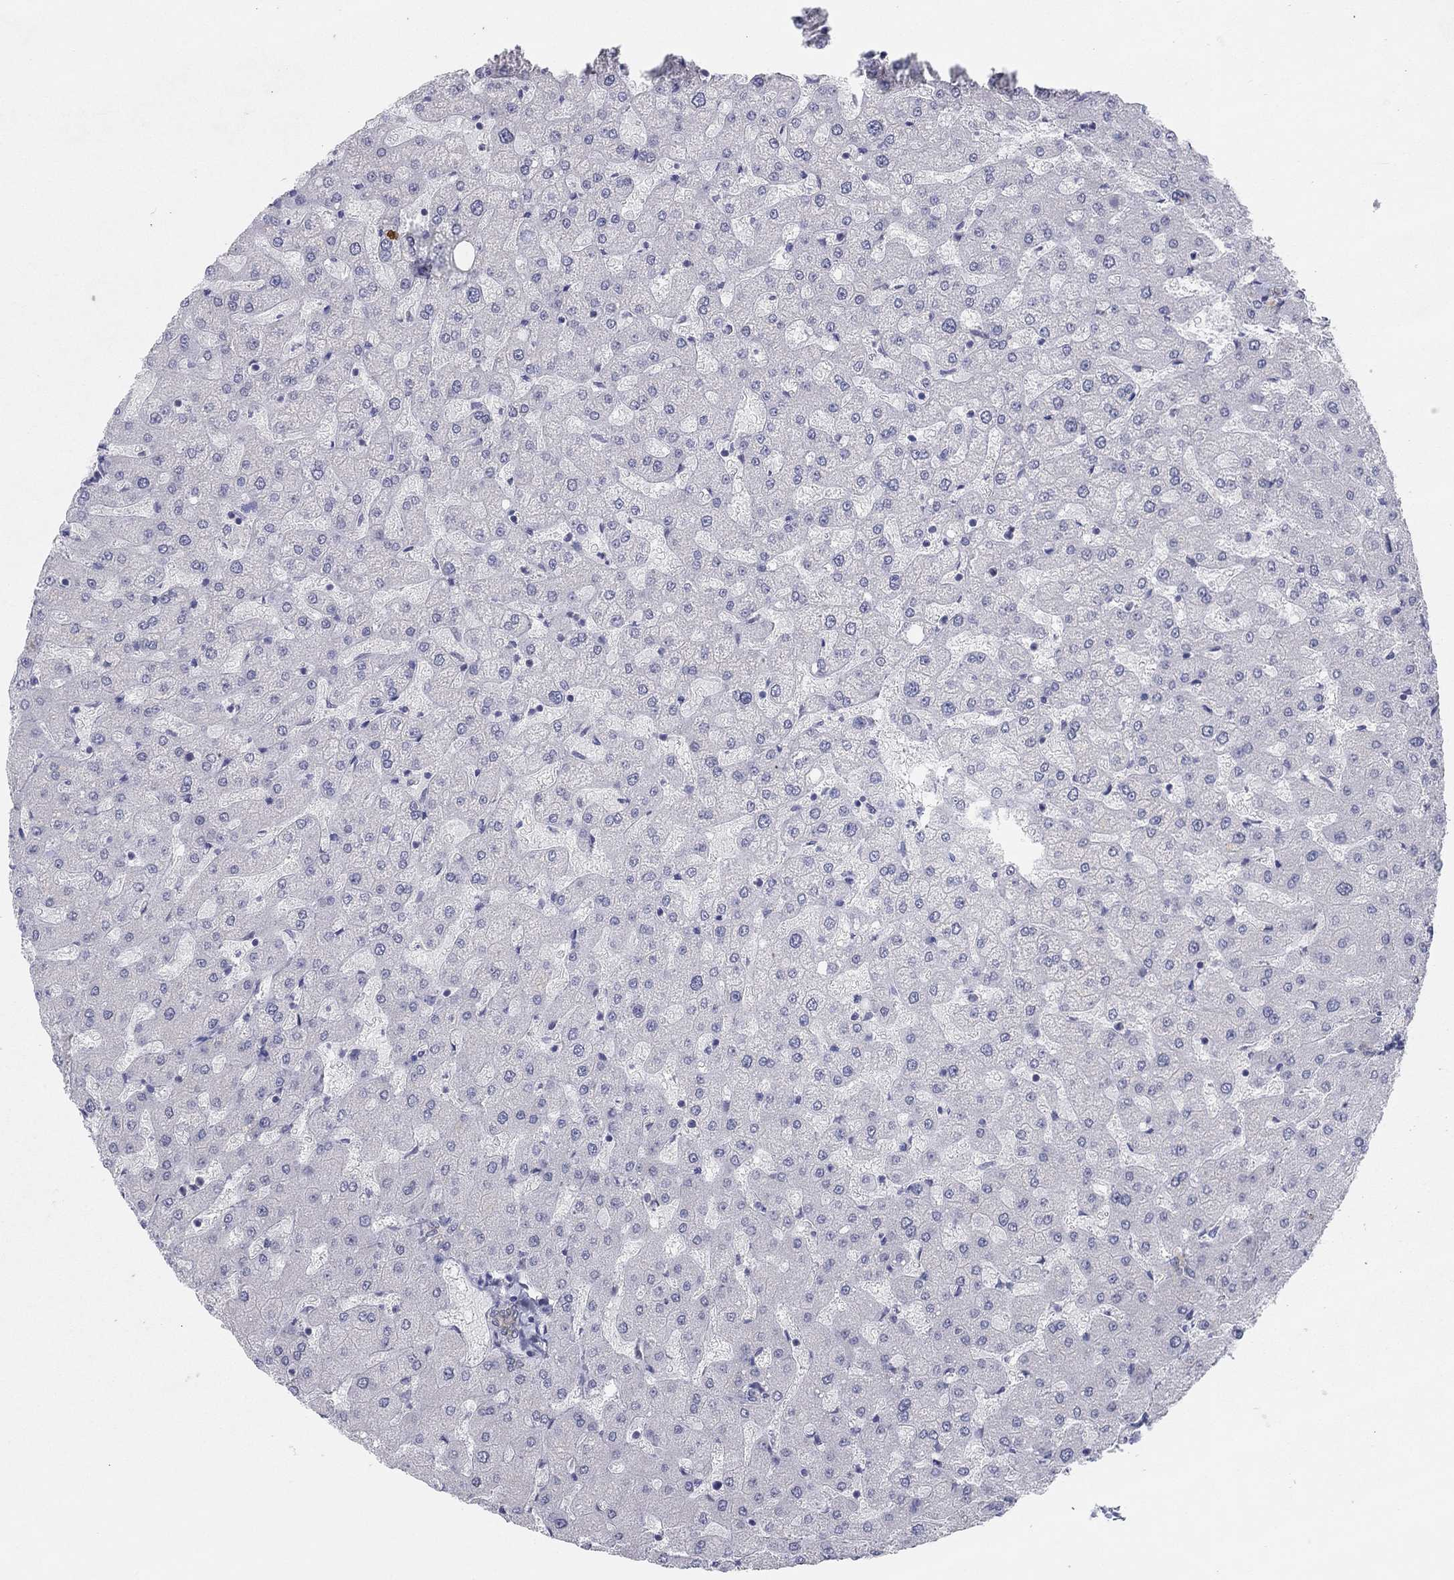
{"staining": {"intensity": "negative", "quantity": "none", "location": "none"}, "tissue": "liver", "cell_type": "Cholangiocytes", "image_type": "normal", "snomed": [{"axis": "morphology", "description": "Normal tissue, NOS"}, {"axis": "topography", "description": "Liver"}], "caption": "Immunohistochemical staining of normal human liver reveals no significant positivity in cholangiocytes. (Brightfield microscopy of DAB immunohistochemistry at high magnification).", "gene": "SLC22A2", "patient": {"sex": "female", "age": 50}}